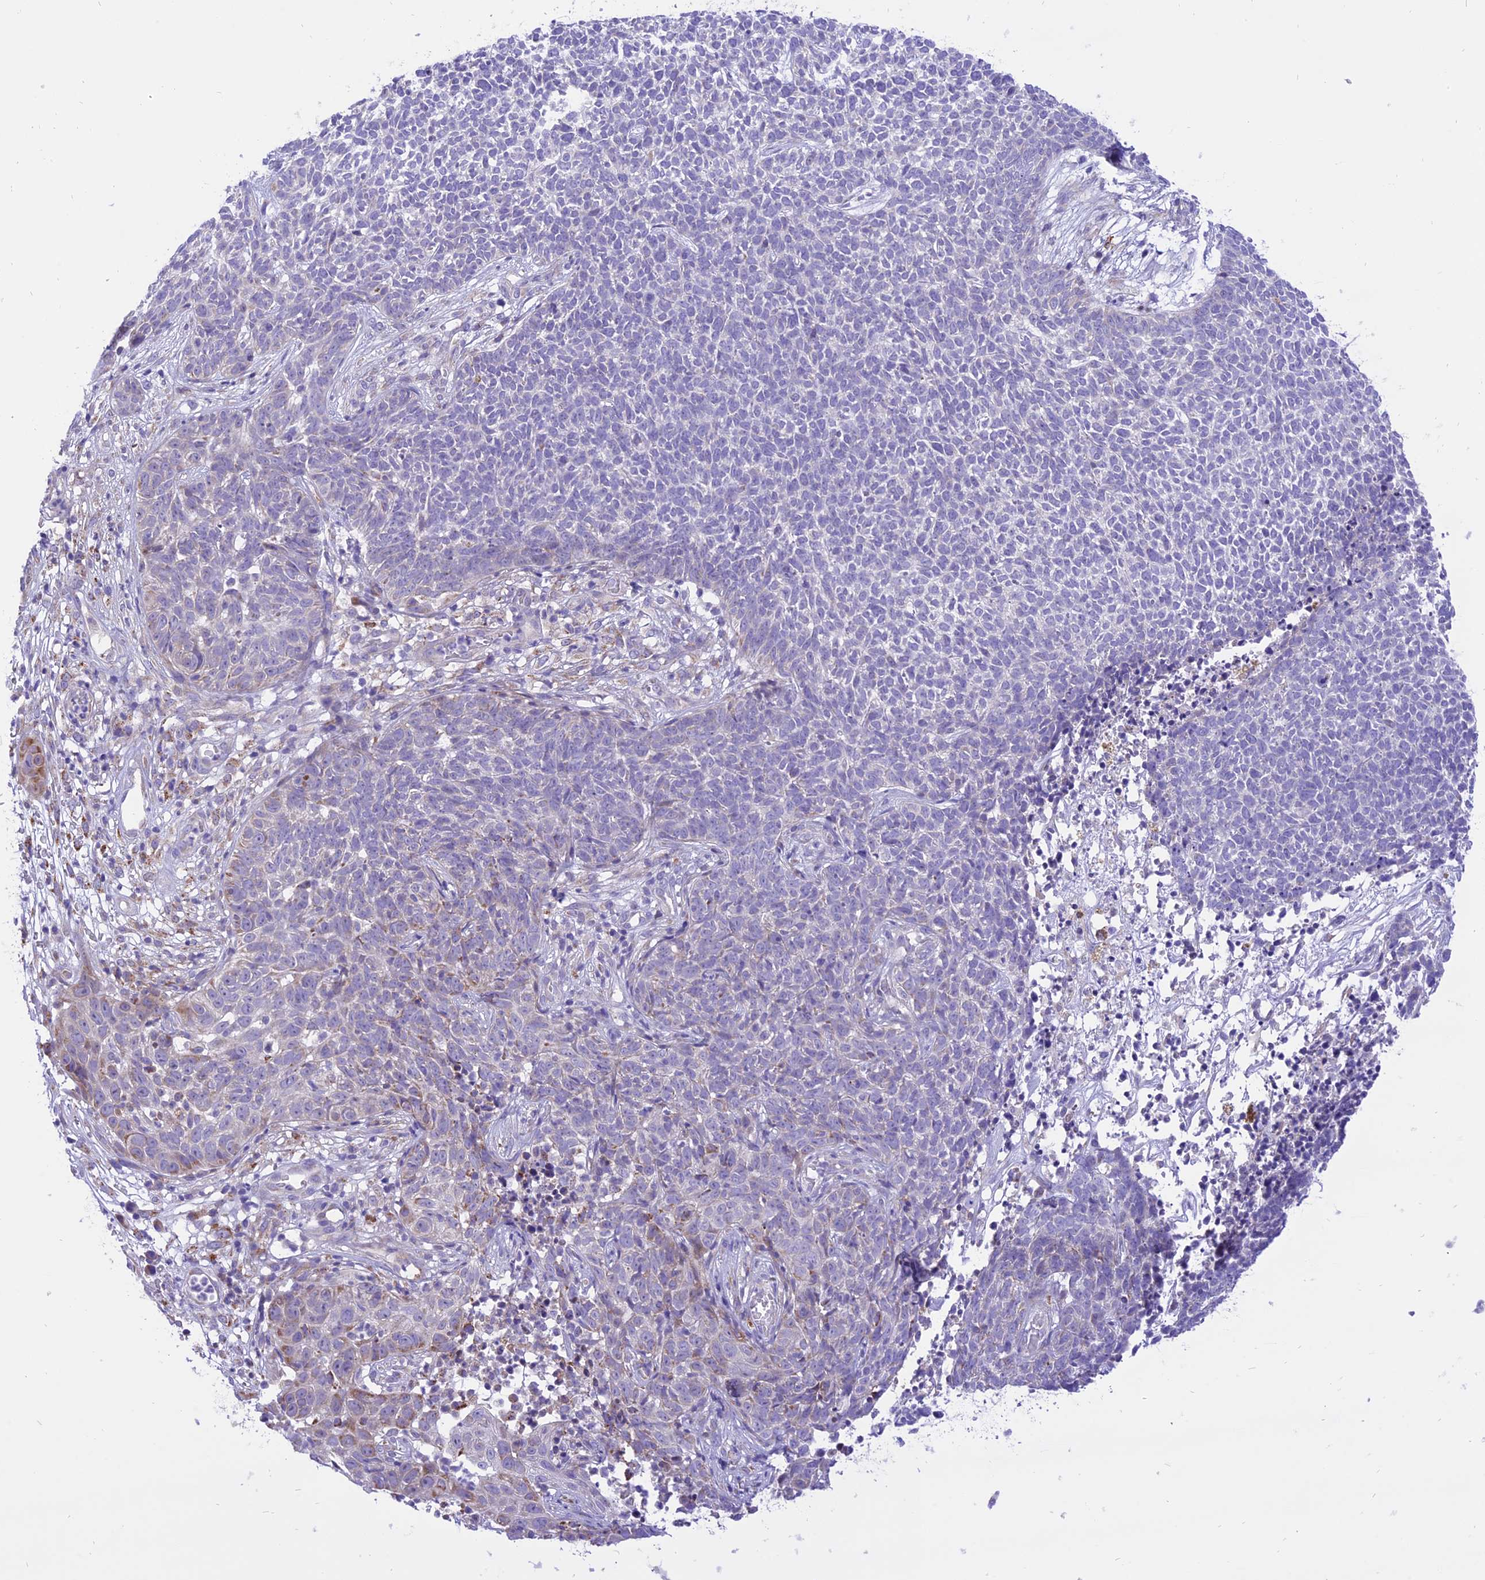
{"staining": {"intensity": "negative", "quantity": "none", "location": "none"}, "tissue": "skin cancer", "cell_type": "Tumor cells", "image_type": "cancer", "snomed": [{"axis": "morphology", "description": "Basal cell carcinoma"}, {"axis": "topography", "description": "Skin"}], "caption": "Tumor cells show no significant positivity in skin basal cell carcinoma.", "gene": "ARMCX6", "patient": {"sex": "female", "age": 84}}